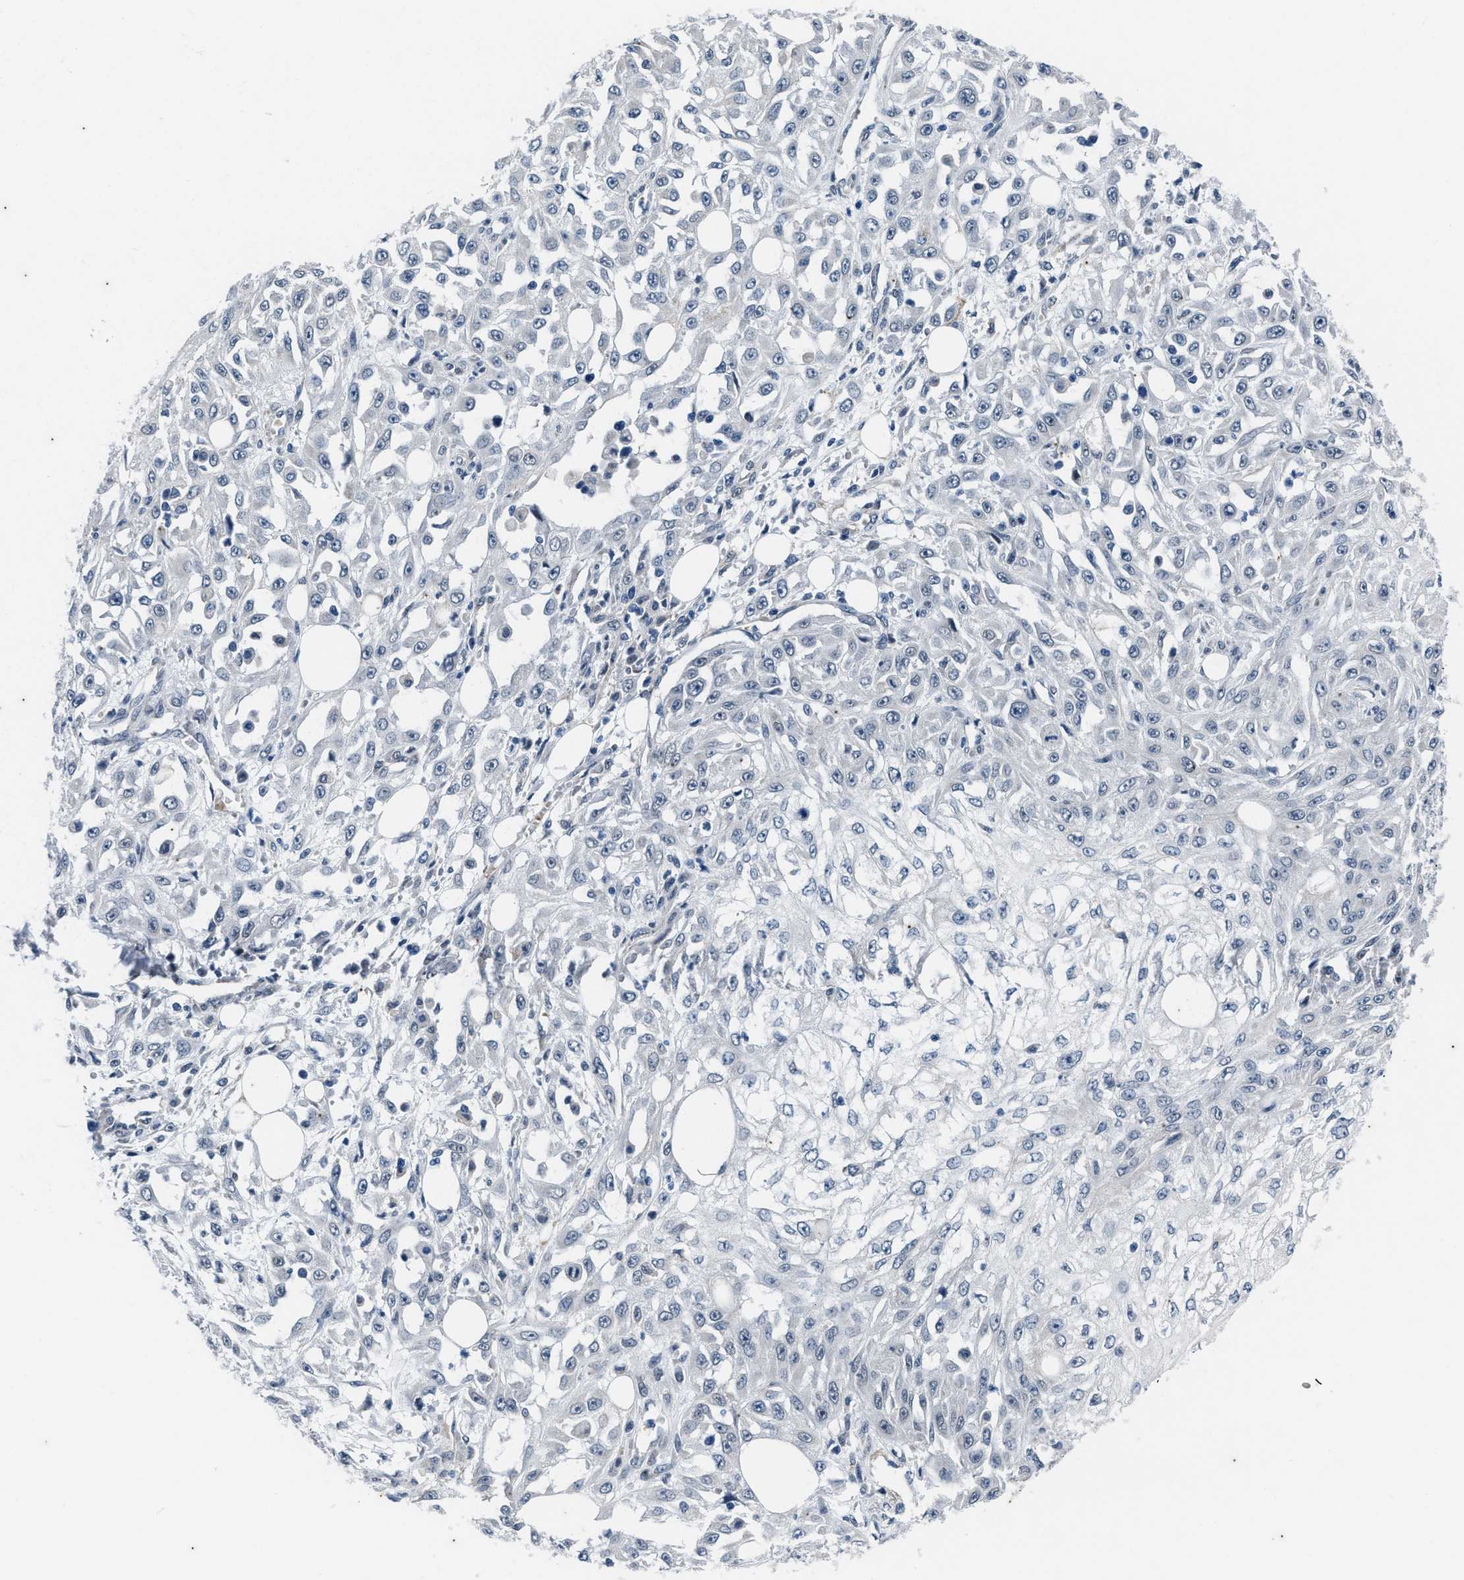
{"staining": {"intensity": "negative", "quantity": "none", "location": "none"}, "tissue": "skin cancer", "cell_type": "Tumor cells", "image_type": "cancer", "snomed": [{"axis": "morphology", "description": "Squamous cell carcinoma, NOS"}, {"axis": "morphology", "description": "Squamous cell carcinoma, metastatic, NOS"}, {"axis": "topography", "description": "Skin"}, {"axis": "topography", "description": "Lymph node"}], "caption": "Immunohistochemical staining of human skin metastatic squamous cell carcinoma exhibits no significant positivity in tumor cells. The staining was performed using DAB to visualize the protein expression in brown, while the nuclei were stained in blue with hematoxylin (Magnification: 20x).", "gene": "KIF24", "patient": {"sex": "male", "age": 75}}